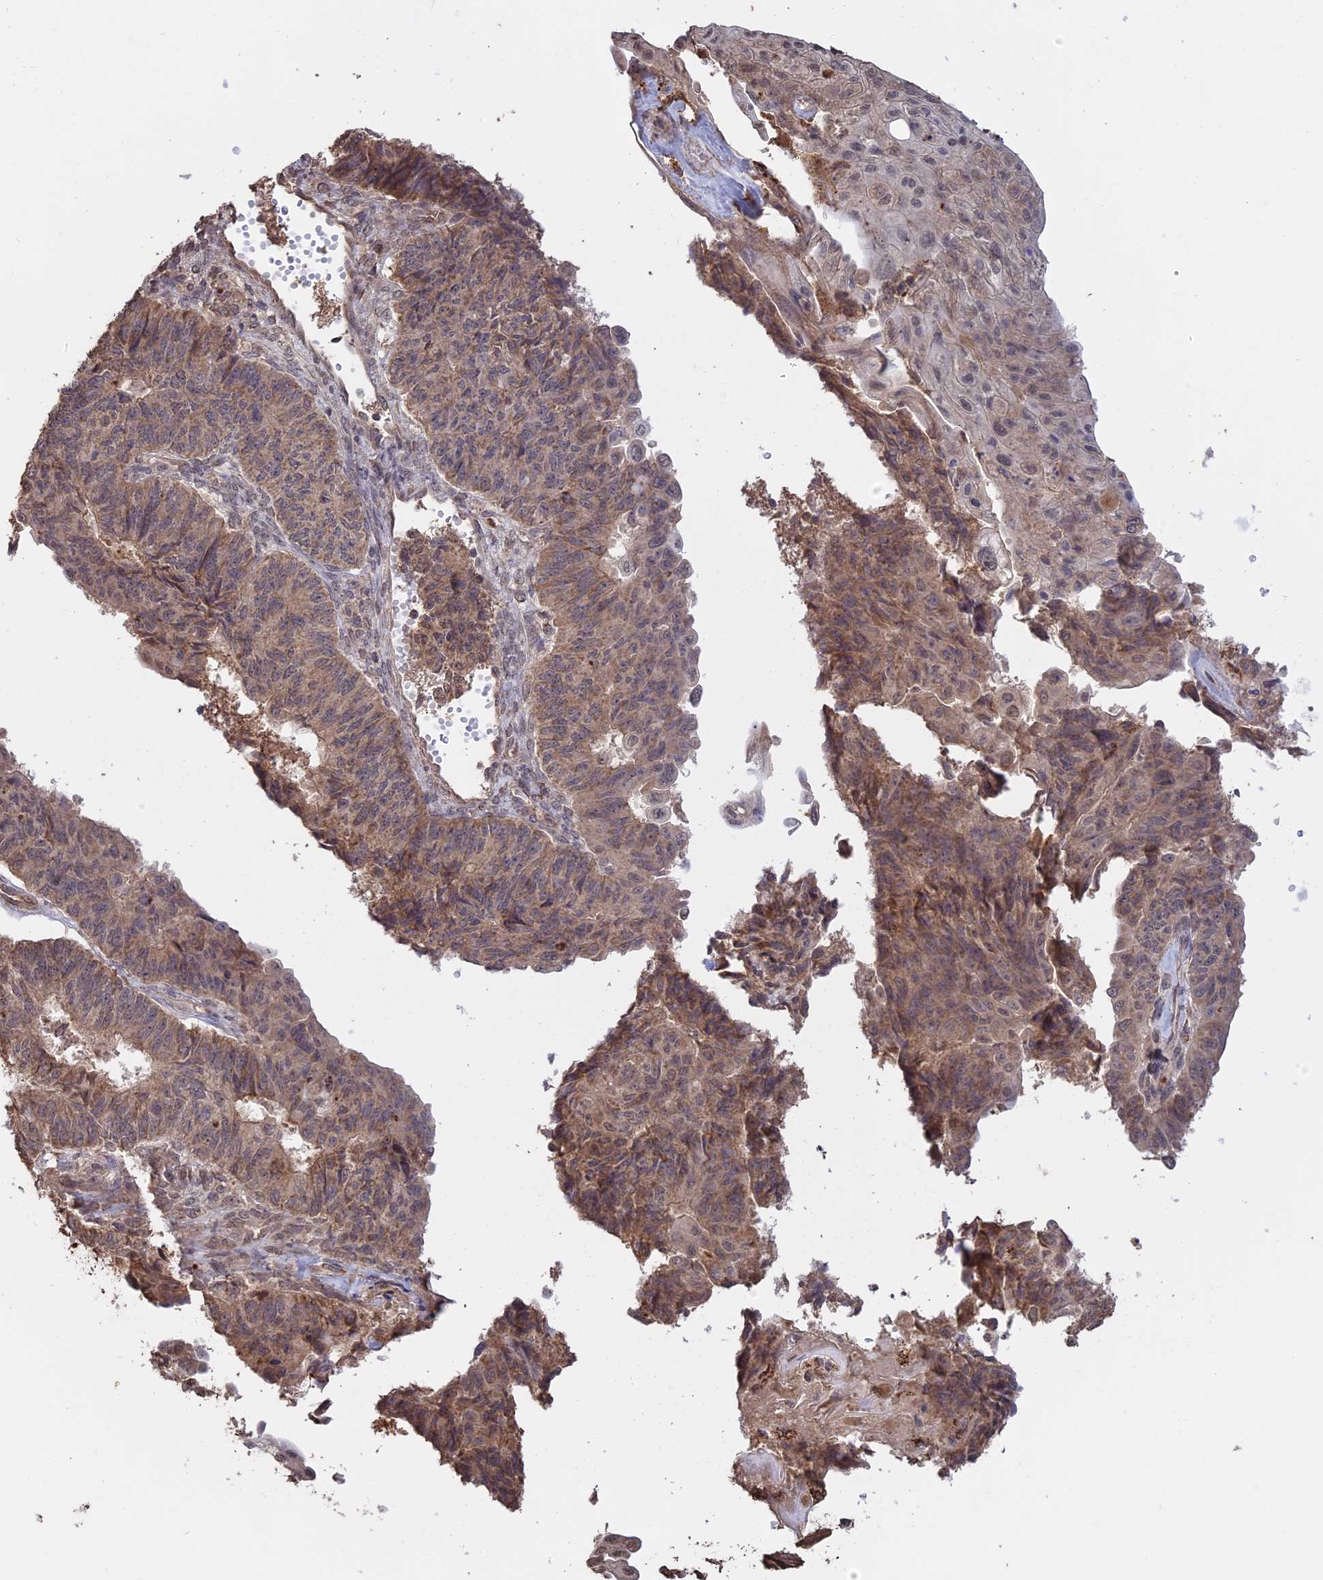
{"staining": {"intensity": "weak", "quantity": ">75%", "location": "cytoplasmic/membranous,nuclear"}, "tissue": "endometrial cancer", "cell_type": "Tumor cells", "image_type": "cancer", "snomed": [{"axis": "morphology", "description": "Adenocarcinoma, NOS"}, {"axis": "topography", "description": "Endometrium"}], "caption": "Endometrial adenocarcinoma was stained to show a protein in brown. There is low levels of weak cytoplasmic/membranous and nuclear expression in approximately >75% of tumor cells.", "gene": "FAM210B", "patient": {"sex": "female", "age": 32}}